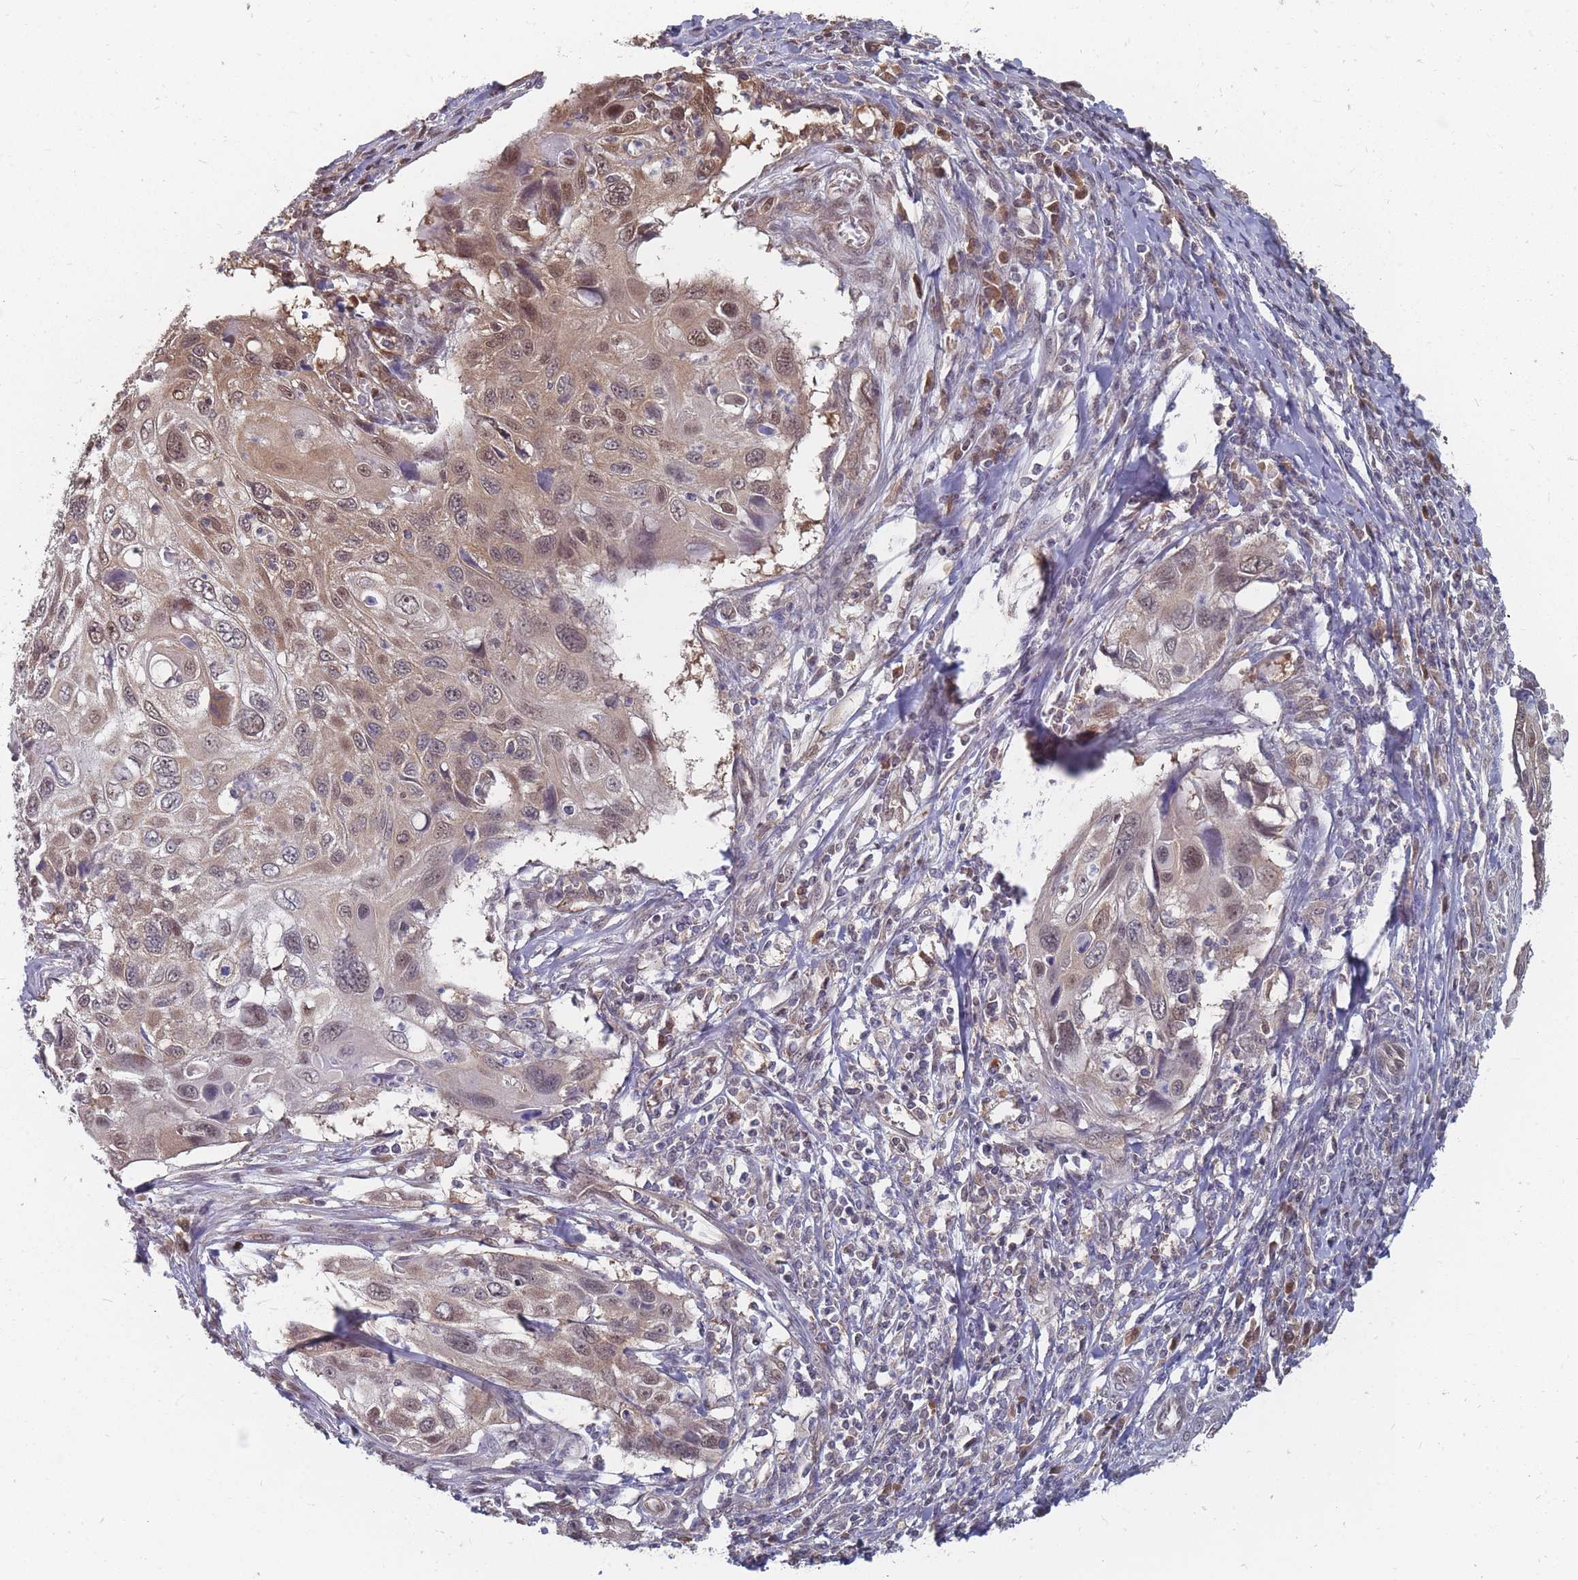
{"staining": {"intensity": "moderate", "quantity": "25%-75%", "location": "cytoplasmic/membranous,nuclear"}, "tissue": "cervical cancer", "cell_type": "Tumor cells", "image_type": "cancer", "snomed": [{"axis": "morphology", "description": "Squamous cell carcinoma, NOS"}, {"axis": "topography", "description": "Cervix"}], "caption": "Protein positivity by IHC displays moderate cytoplasmic/membranous and nuclear positivity in about 25%-75% of tumor cells in squamous cell carcinoma (cervical). The protein is shown in brown color, while the nuclei are stained blue.", "gene": "NKD1", "patient": {"sex": "female", "age": 70}}